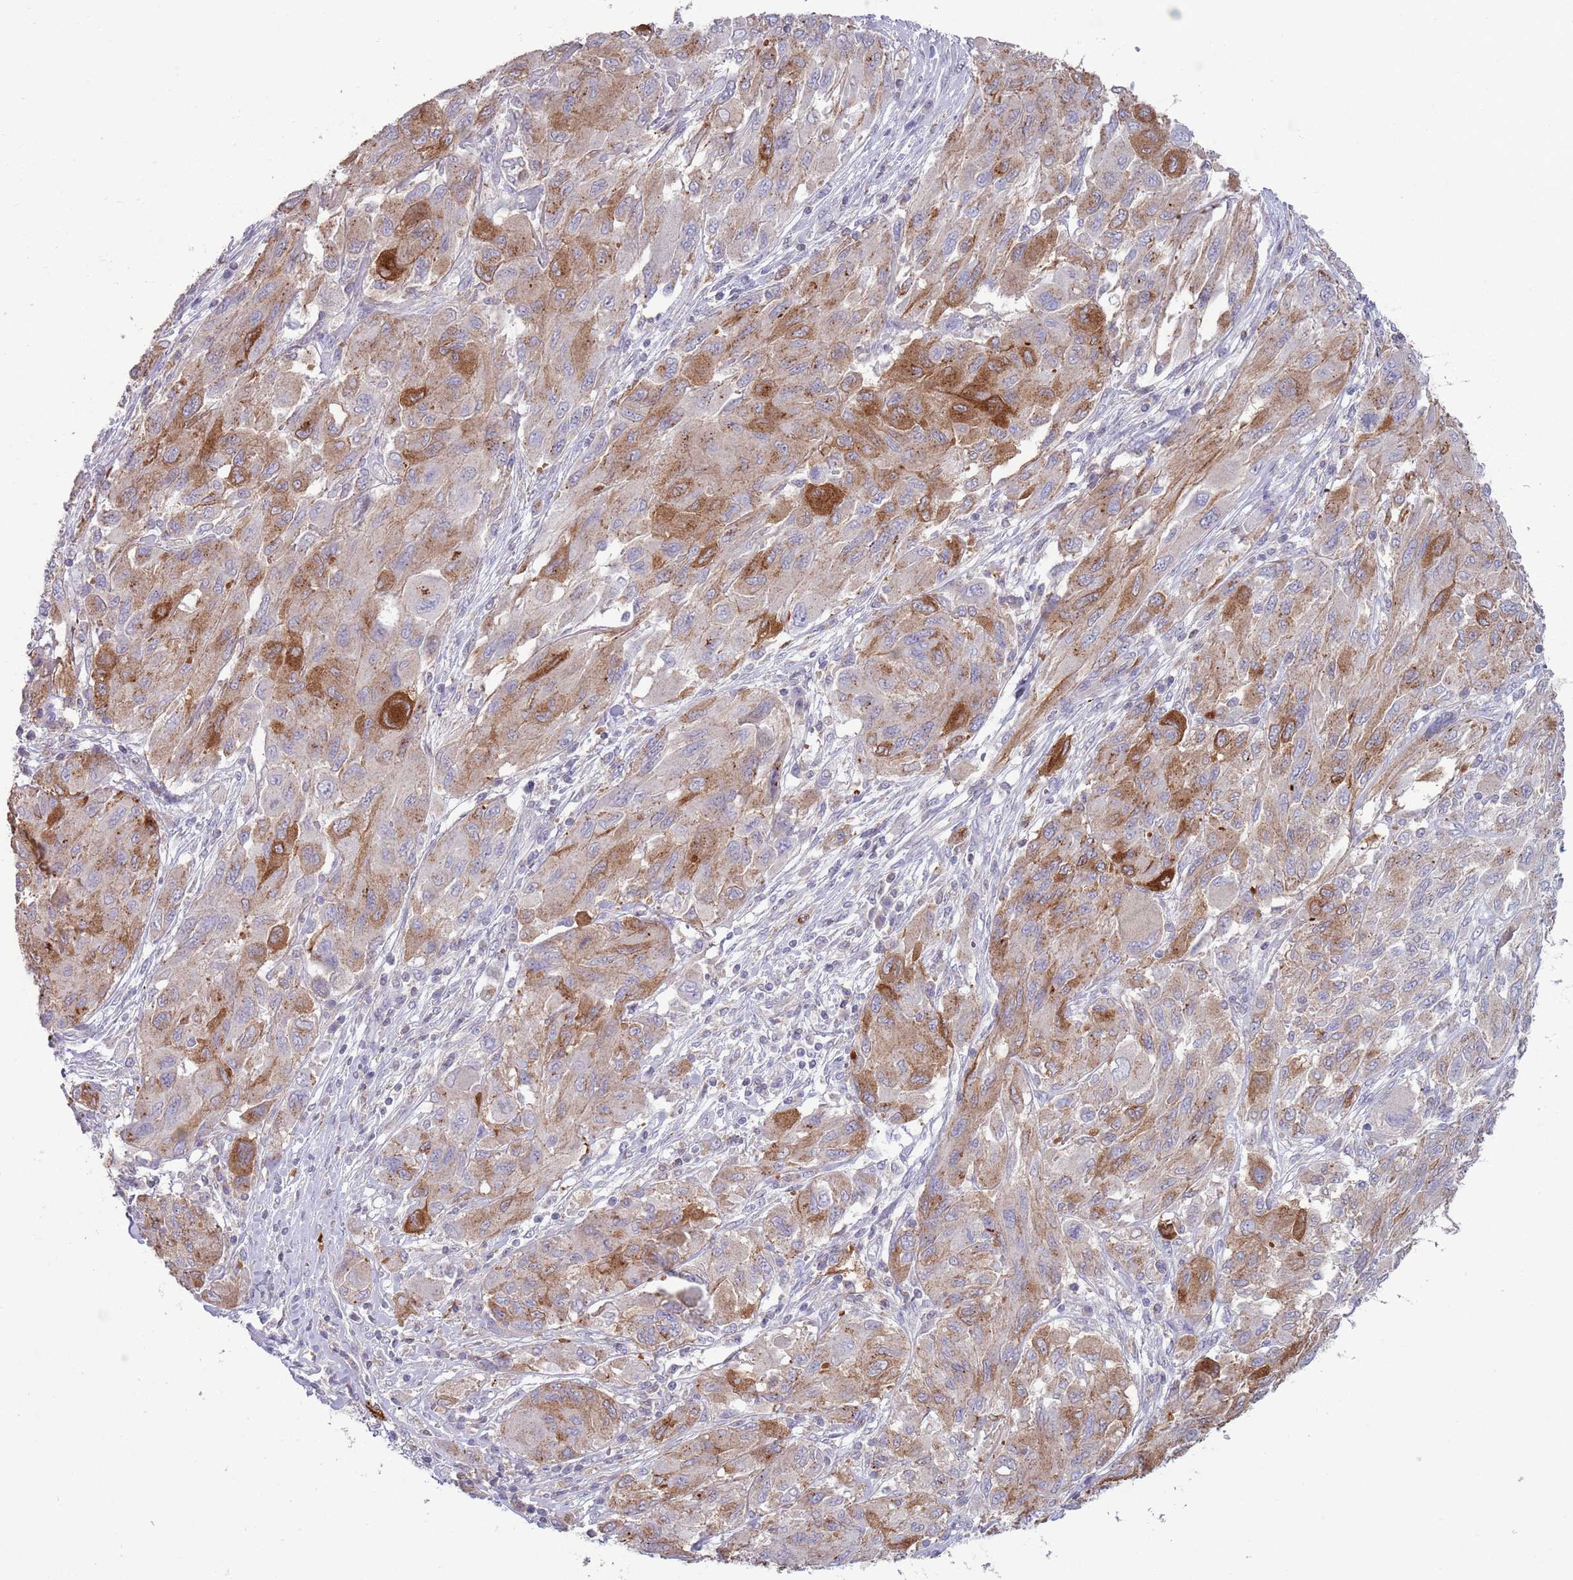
{"staining": {"intensity": "moderate", "quantity": ">75%", "location": "cytoplasmic/membranous"}, "tissue": "melanoma", "cell_type": "Tumor cells", "image_type": "cancer", "snomed": [{"axis": "morphology", "description": "Malignant melanoma, NOS"}, {"axis": "topography", "description": "Skin"}], "caption": "Human malignant melanoma stained with a protein marker shows moderate staining in tumor cells.", "gene": "ACSBG1", "patient": {"sex": "female", "age": 91}}